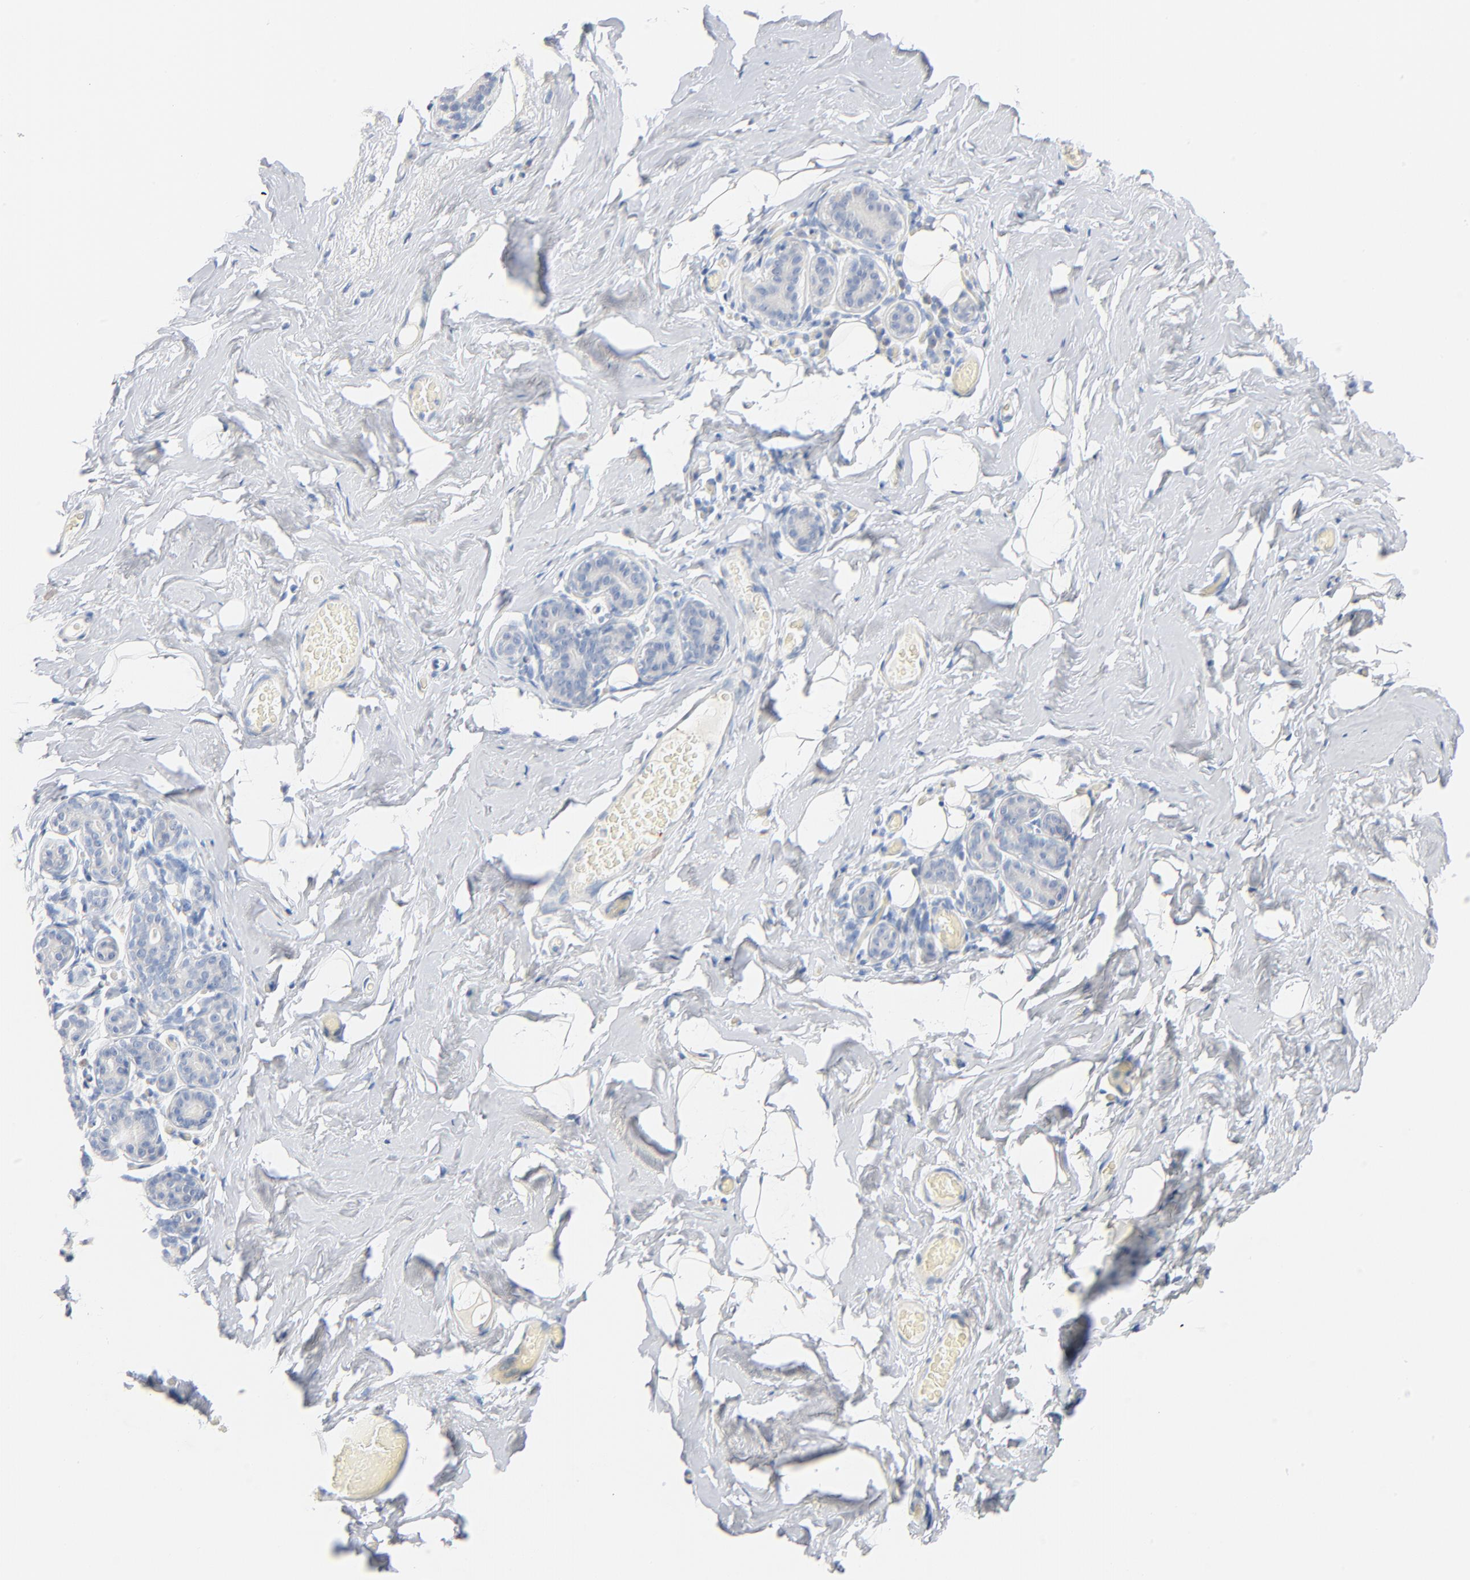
{"staining": {"intensity": "negative", "quantity": "none", "location": "none"}, "tissue": "breast", "cell_type": "Adipocytes", "image_type": "normal", "snomed": [{"axis": "morphology", "description": "Normal tissue, NOS"}, {"axis": "topography", "description": "Breast"}, {"axis": "topography", "description": "Soft tissue"}], "caption": "The image shows no significant staining in adipocytes of breast.", "gene": "GZMB", "patient": {"sex": "female", "age": 75}}